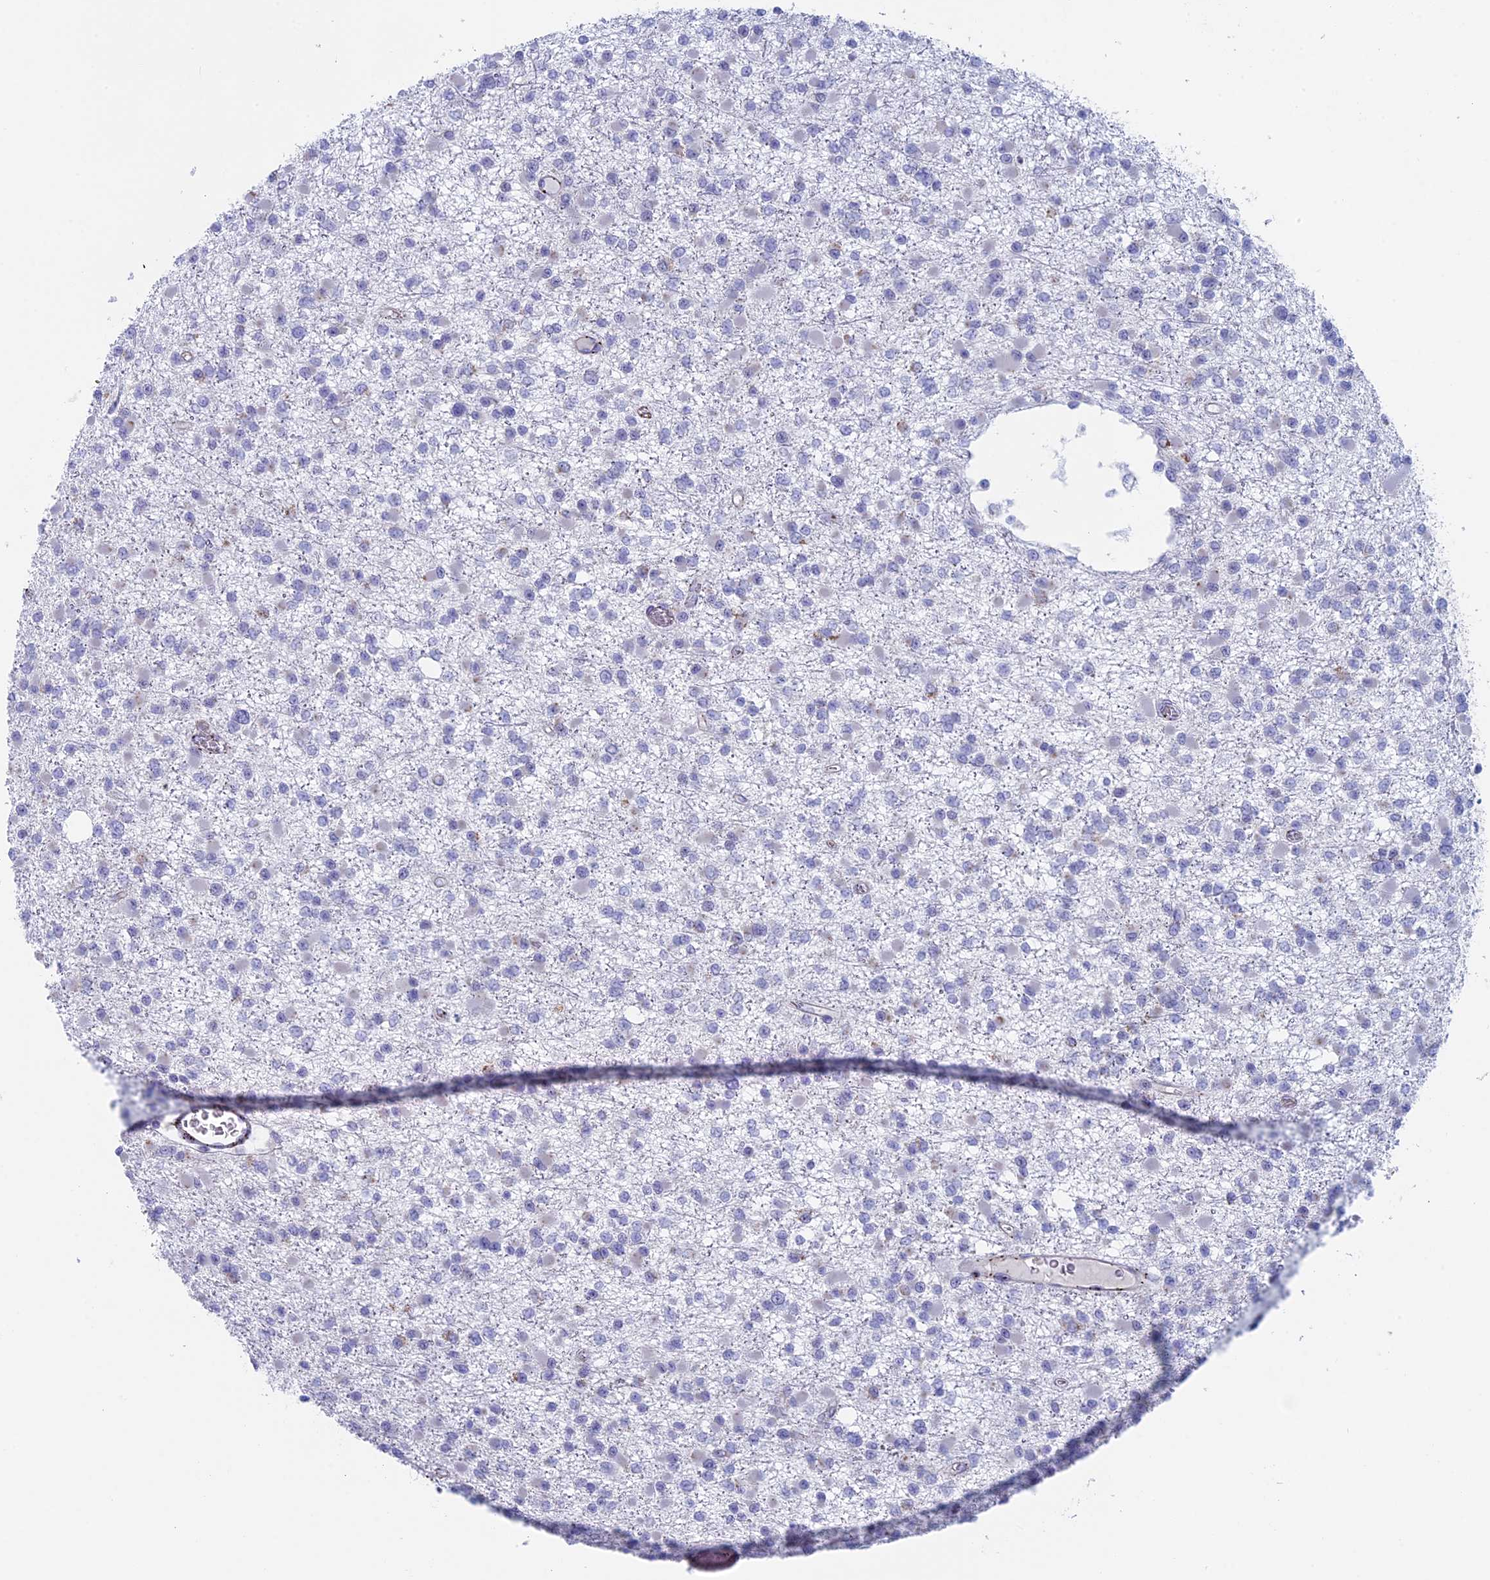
{"staining": {"intensity": "negative", "quantity": "none", "location": "none"}, "tissue": "glioma", "cell_type": "Tumor cells", "image_type": "cancer", "snomed": [{"axis": "morphology", "description": "Glioma, malignant, Low grade"}, {"axis": "topography", "description": "Brain"}], "caption": "Glioma was stained to show a protein in brown. There is no significant positivity in tumor cells.", "gene": "MAGEB6", "patient": {"sex": "female", "age": 22}}